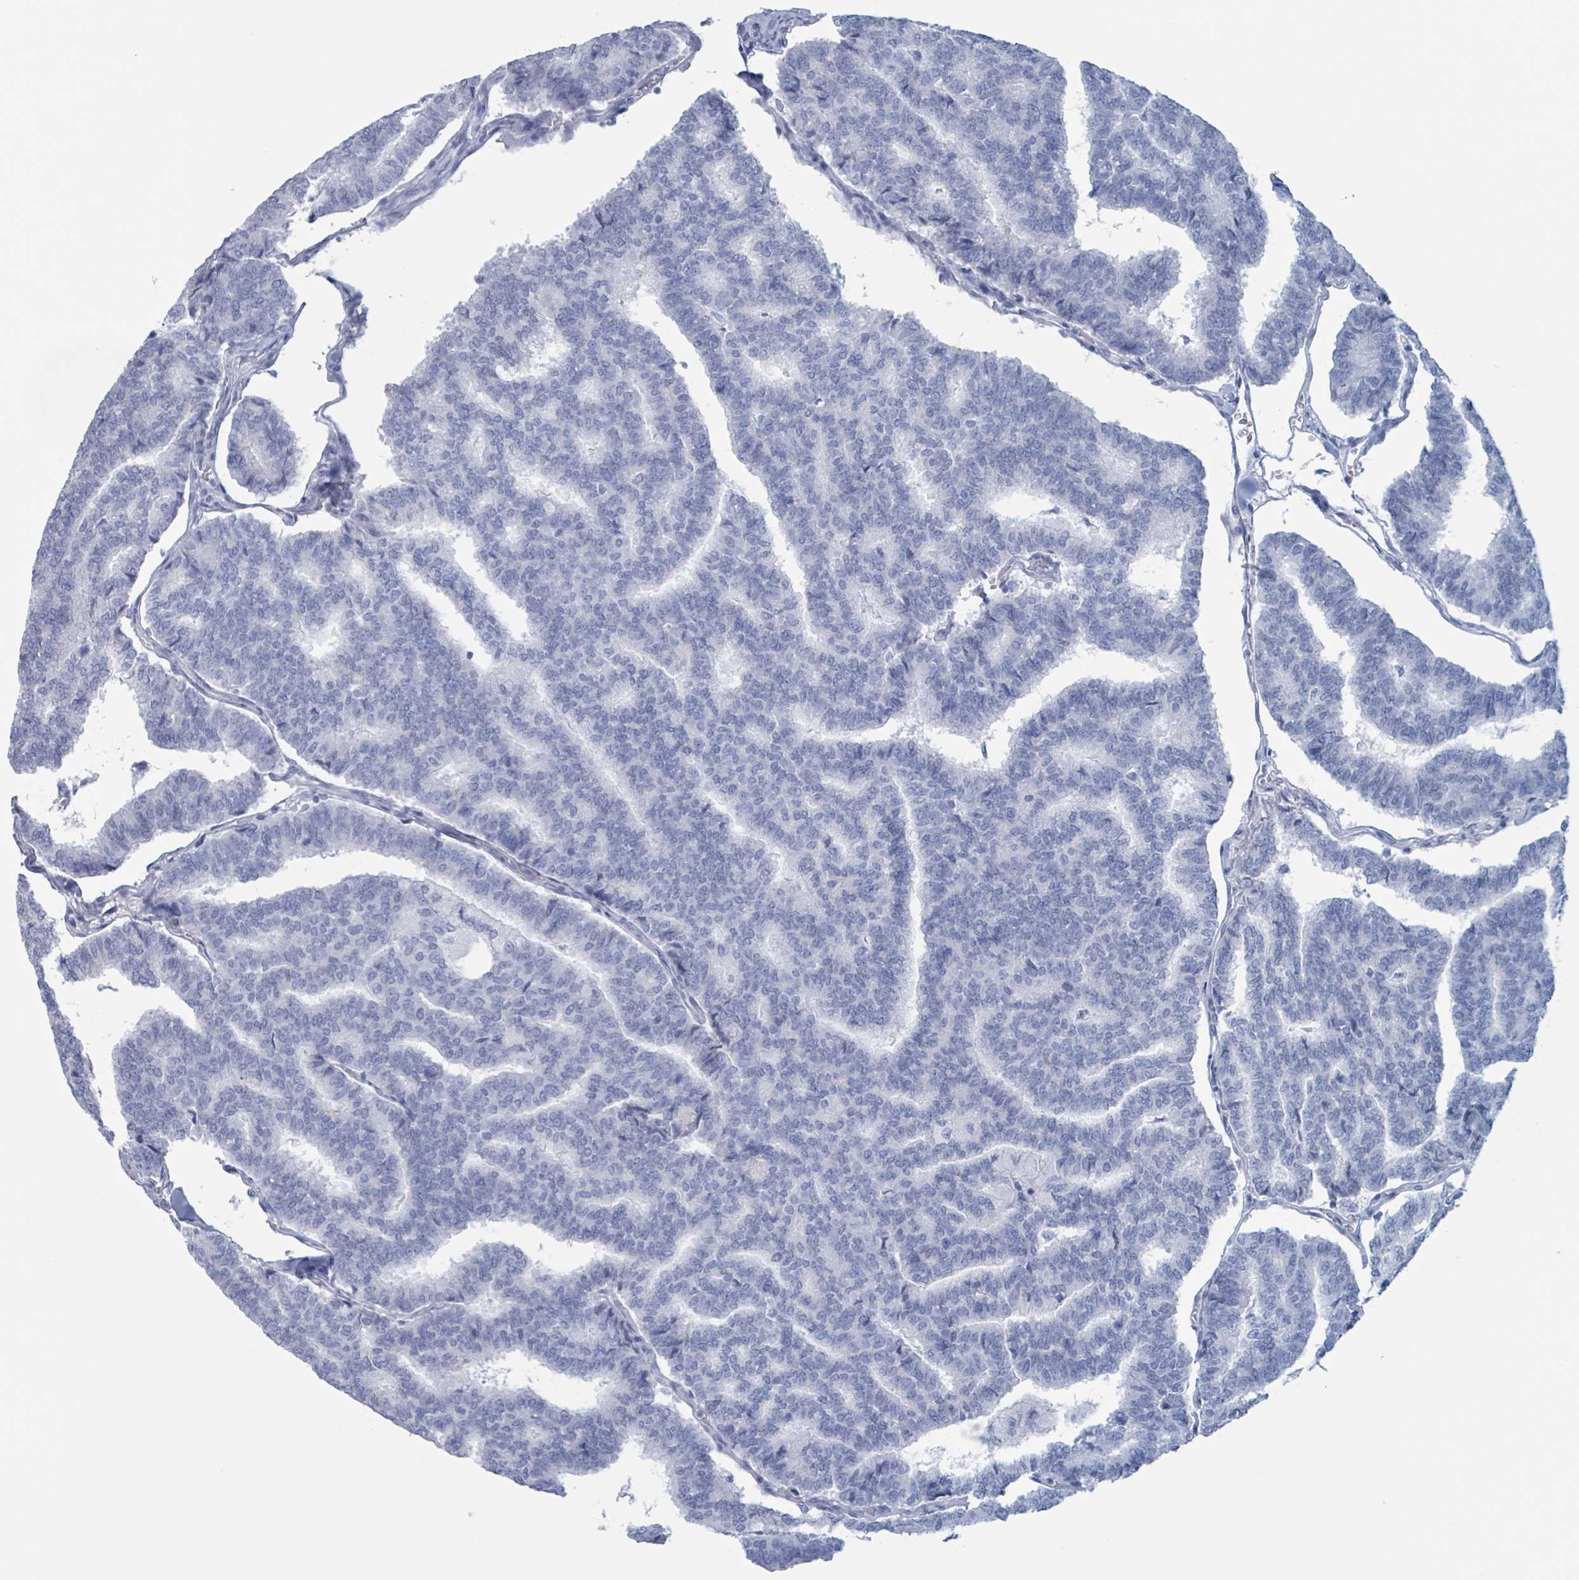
{"staining": {"intensity": "negative", "quantity": "none", "location": "none"}, "tissue": "thyroid cancer", "cell_type": "Tumor cells", "image_type": "cancer", "snomed": [{"axis": "morphology", "description": "Papillary adenocarcinoma, NOS"}, {"axis": "topography", "description": "Thyroid gland"}], "caption": "Protein analysis of papillary adenocarcinoma (thyroid) exhibits no significant positivity in tumor cells.", "gene": "KLK4", "patient": {"sex": "female", "age": 35}}